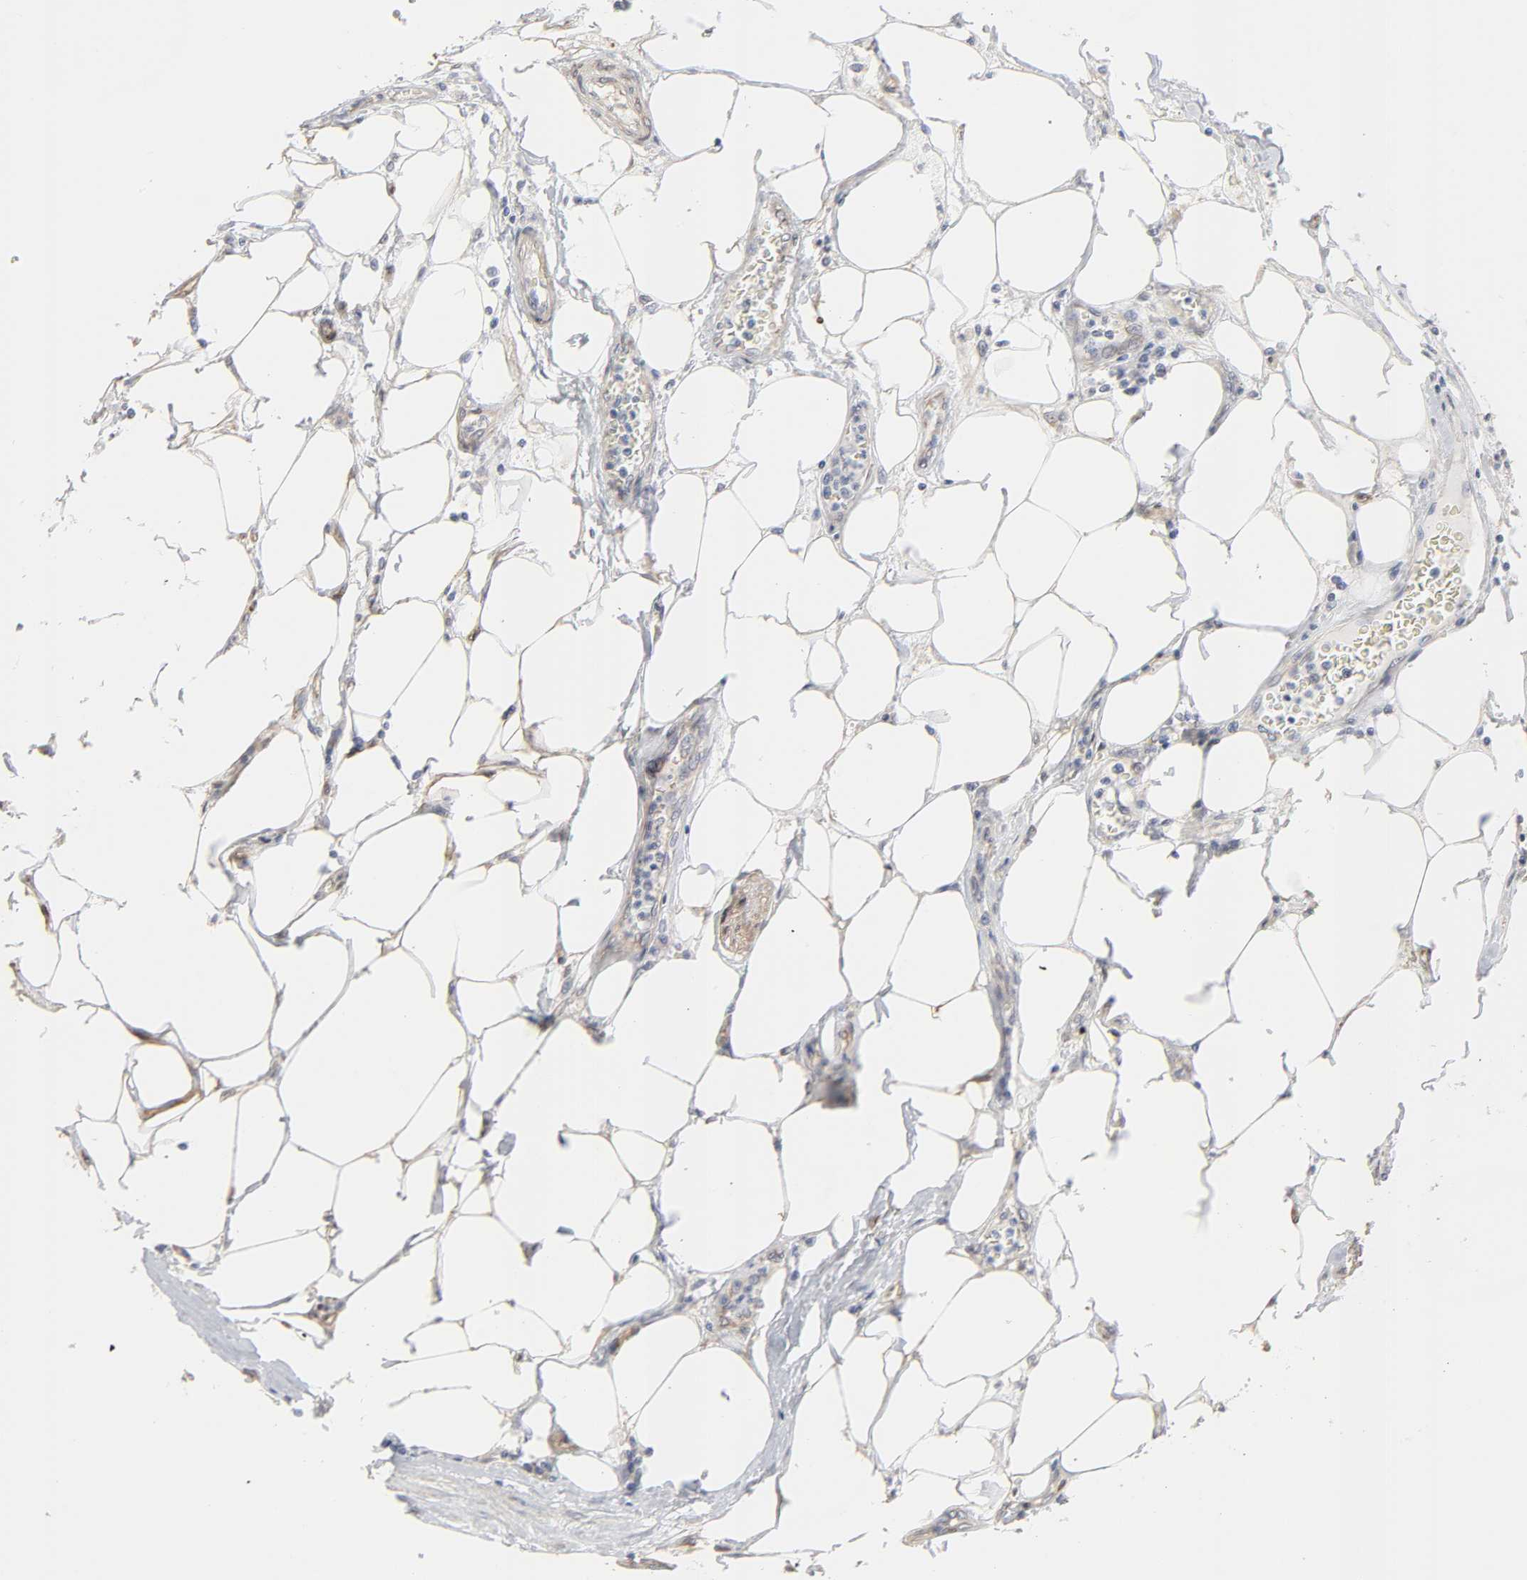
{"staining": {"intensity": "weak", "quantity": "25%-75%", "location": "cytoplasmic/membranous"}, "tissue": "renal cancer", "cell_type": "Tumor cells", "image_type": "cancer", "snomed": [{"axis": "morphology", "description": "Normal tissue, NOS"}, {"axis": "morphology", "description": "Adenocarcinoma, NOS"}, {"axis": "topography", "description": "Kidney"}], "caption": "Immunohistochemical staining of renal cancer (adenocarcinoma) exhibits weak cytoplasmic/membranous protein positivity in about 25%-75% of tumor cells. The staining is performed using DAB (3,3'-diaminobenzidine) brown chromogen to label protein expression. The nuclei are counter-stained blue using hematoxylin.", "gene": "NDRG2", "patient": {"sex": "male", "age": 71}}